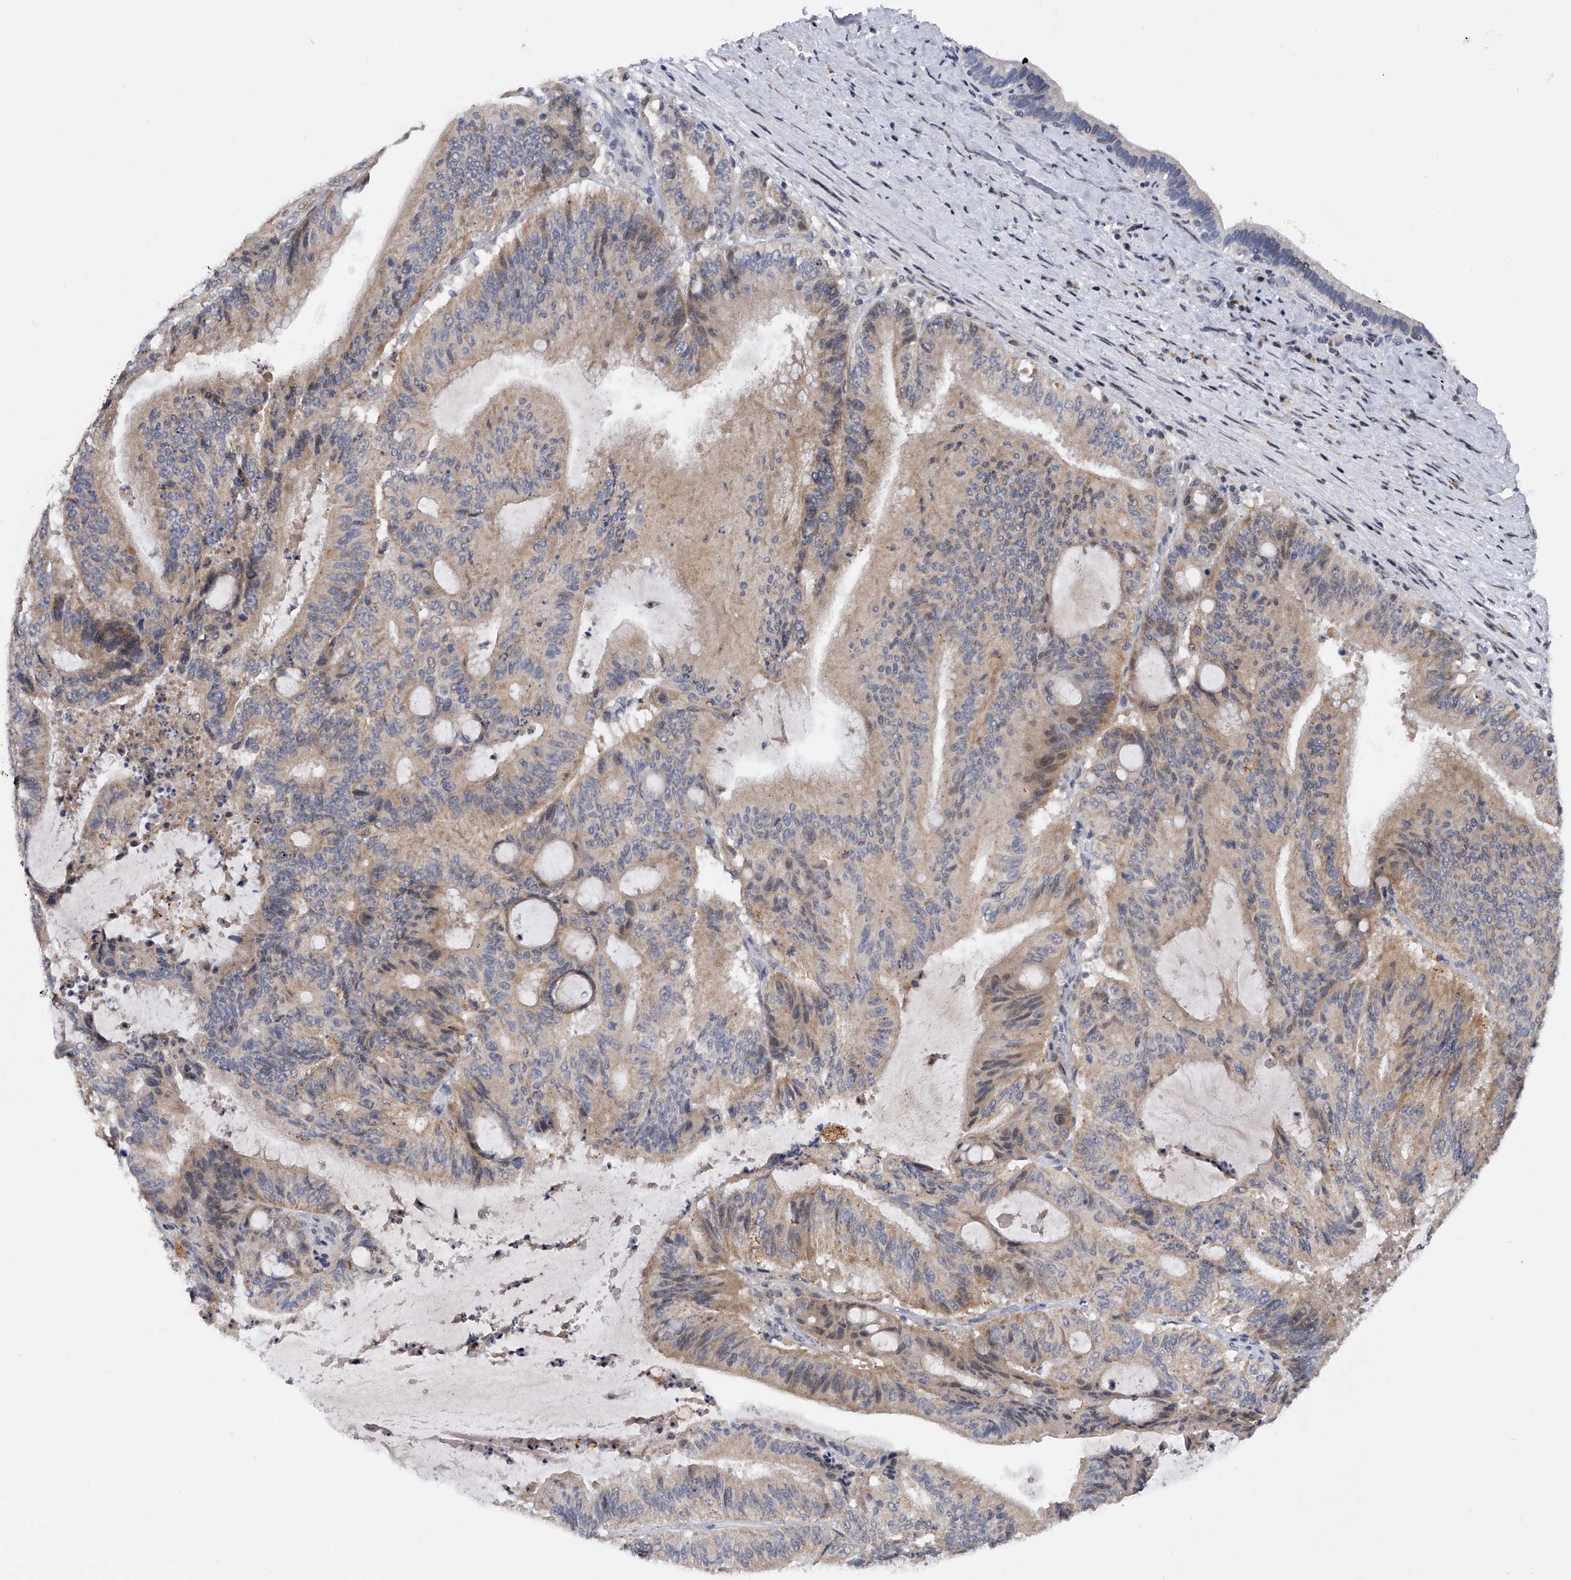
{"staining": {"intensity": "weak", "quantity": "<25%", "location": "cytoplasmic/membranous,nuclear"}, "tissue": "liver cancer", "cell_type": "Tumor cells", "image_type": "cancer", "snomed": [{"axis": "morphology", "description": "Normal tissue, NOS"}, {"axis": "morphology", "description": "Cholangiocarcinoma"}, {"axis": "topography", "description": "Liver"}, {"axis": "topography", "description": "Peripheral nerve tissue"}], "caption": "There is no significant positivity in tumor cells of liver cancer (cholangiocarcinoma).", "gene": "RWDD2A", "patient": {"sex": "female", "age": 73}}